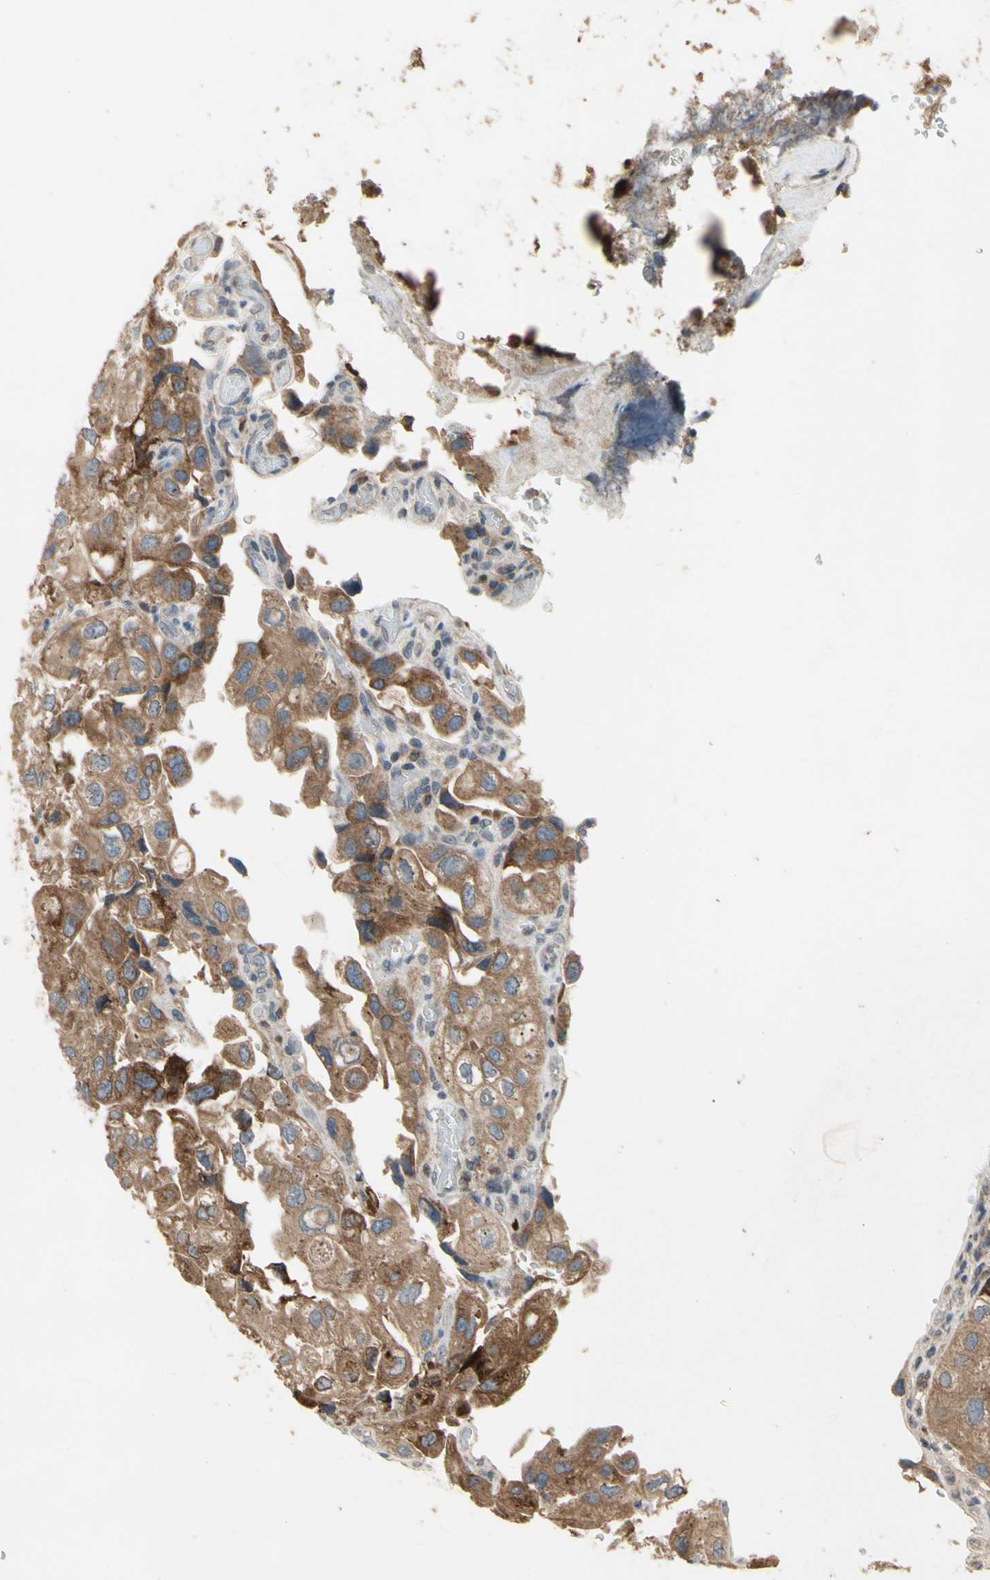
{"staining": {"intensity": "moderate", "quantity": ">75%", "location": "cytoplasmic/membranous"}, "tissue": "urothelial cancer", "cell_type": "Tumor cells", "image_type": "cancer", "snomed": [{"axis": "morphology", "description": "Urothelial carcinoma, High grade"}, {"axis": "topography", "description": "Urinary bladder"}], "caption": "Protein expression analysis of human urothelial cancer reveals moderate cytoplasmic/membranous expression in about >75% of tumor cells. (IHC, brightfield microscopy, high magnification).", "gene": "CGREF1", "patient": {"sex": "female", "age": 64}}